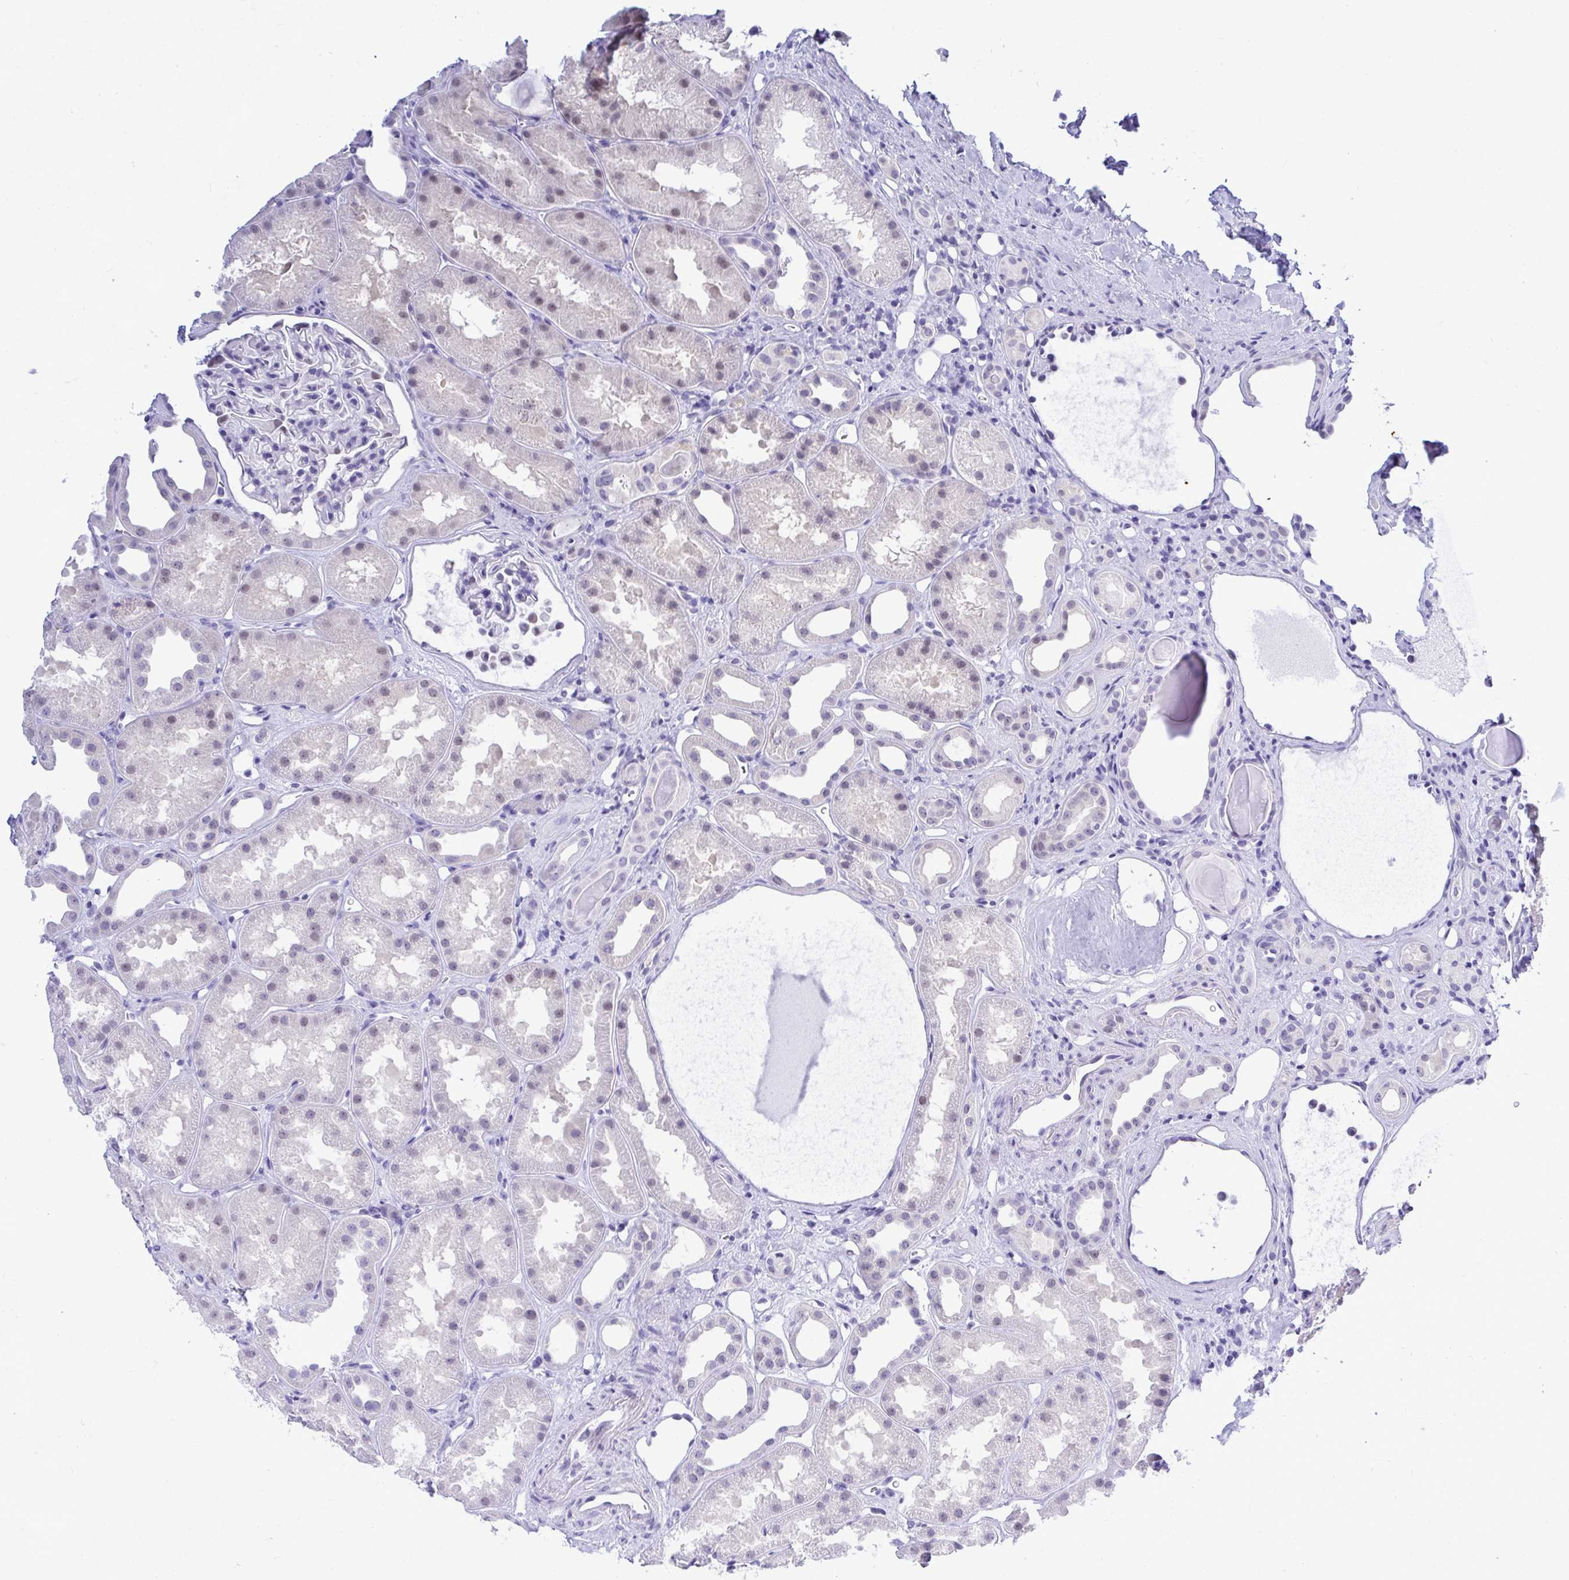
{"staining": {"intensity": "negative", "quantity": "none", "location": "none"}, "tissue": "kidney", "cell_type": "Cells in glomeruli", "image_type": "normal", "snomed": [{"axis": "morphology", "description": "Normal tissue, NOS"}, {"axis": "topography", "description": "Kidney"}], "caption": "Protein analysis of benign kidney displays no significant positivity in cells in glomeruli.", "gene": "THOP1", "patient": {"sex": "male", "age": 61}}